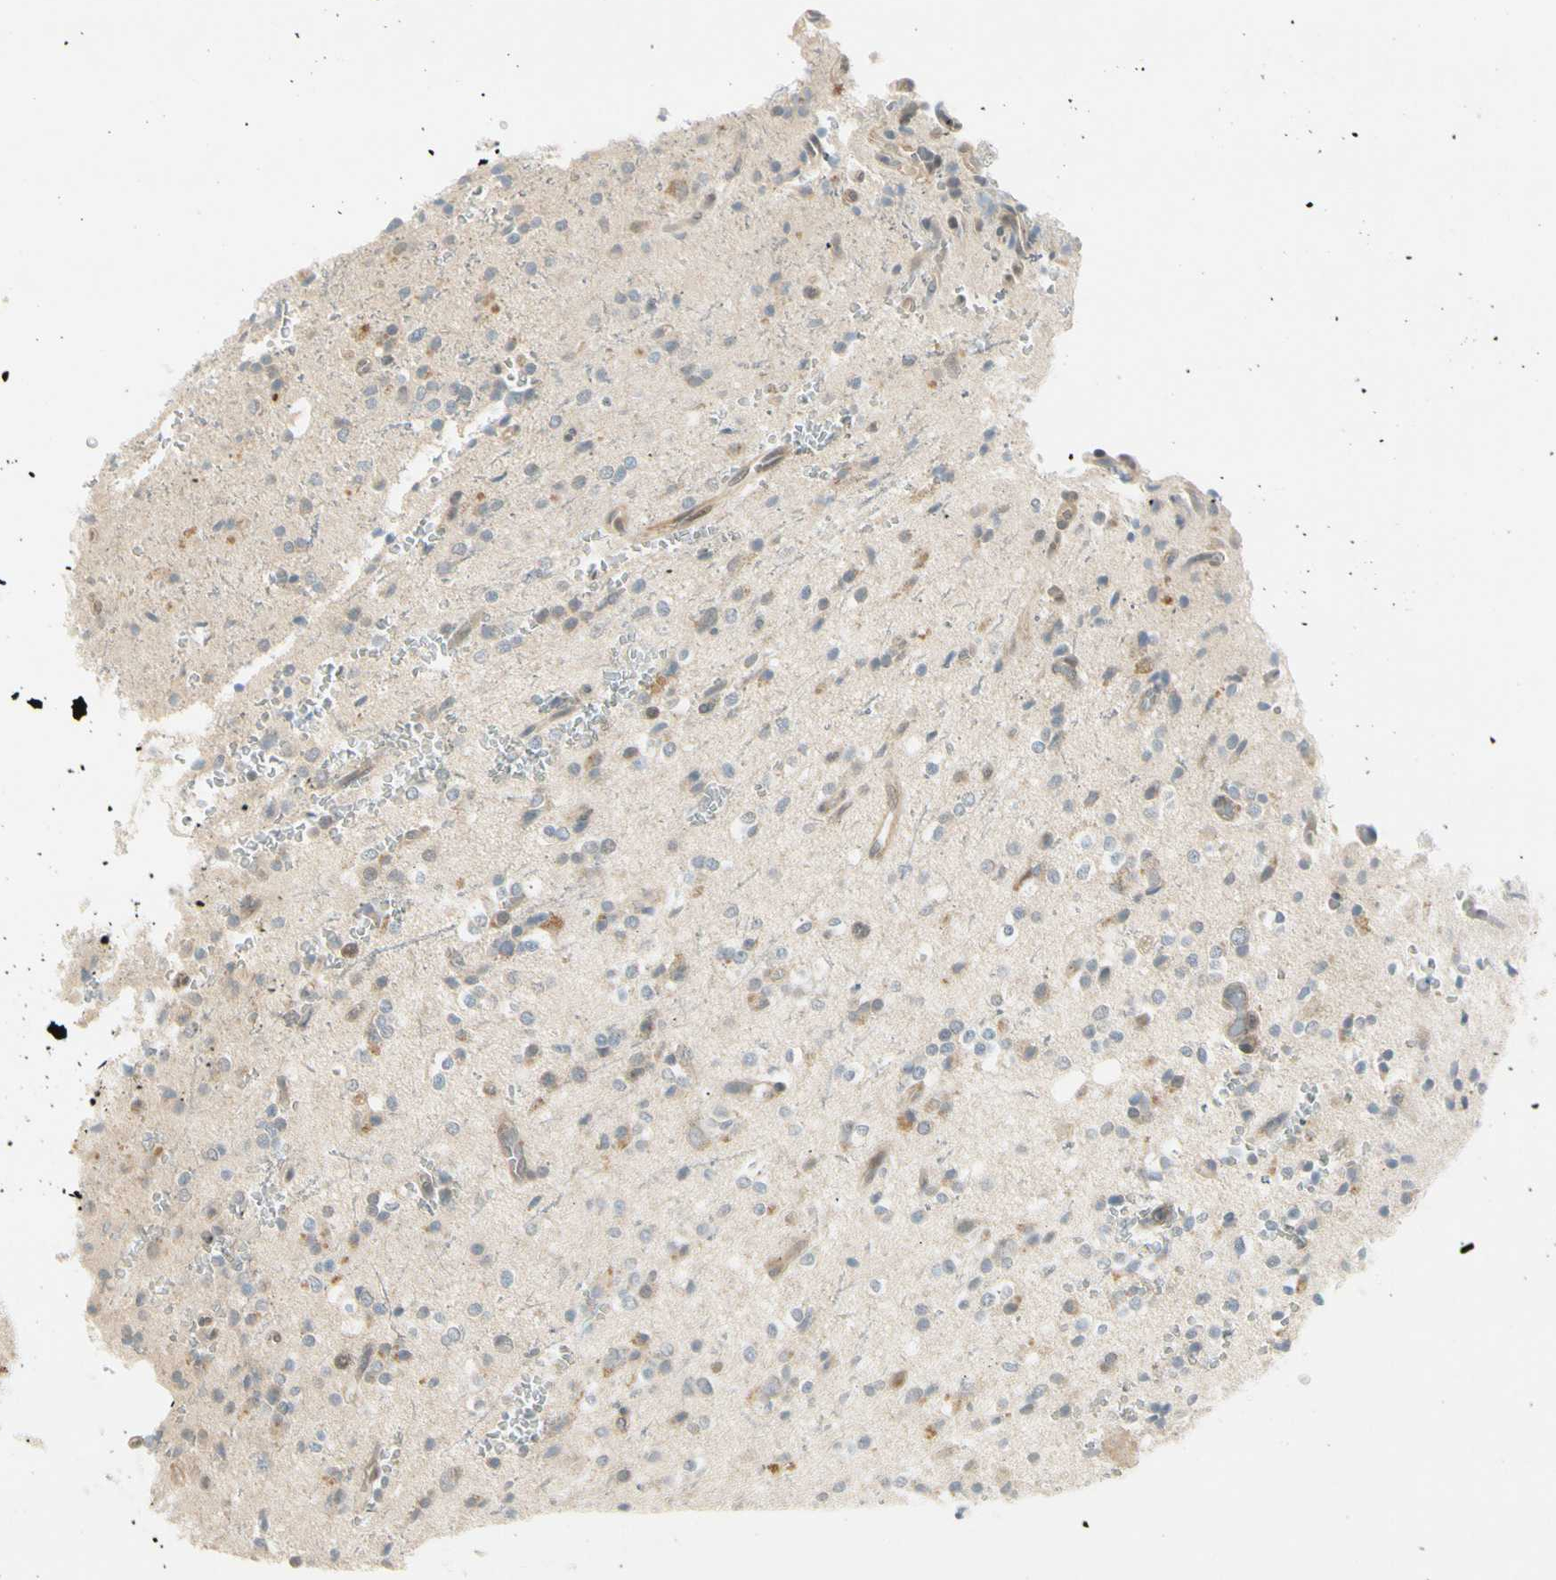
{"staining": {"intensity": "negative", "quantity": "none", "location": "none"}, "tissue": "glioma", "cell_type": "Tumor cells", "image_type": "cancer", "snomed": [{"axis": "morphology", "description": "Glioma, malignant, High grade"}, {"axis": "topography", "description": "Brain"}], "caption": "A photomicrograph of glioma stained for a protein exhibits no brown staining in tumor cells. (DAB IHC with hematoxylin counter stain).", "gene": "EPHB3", "patient": {"sex": "male", "age": 47}}